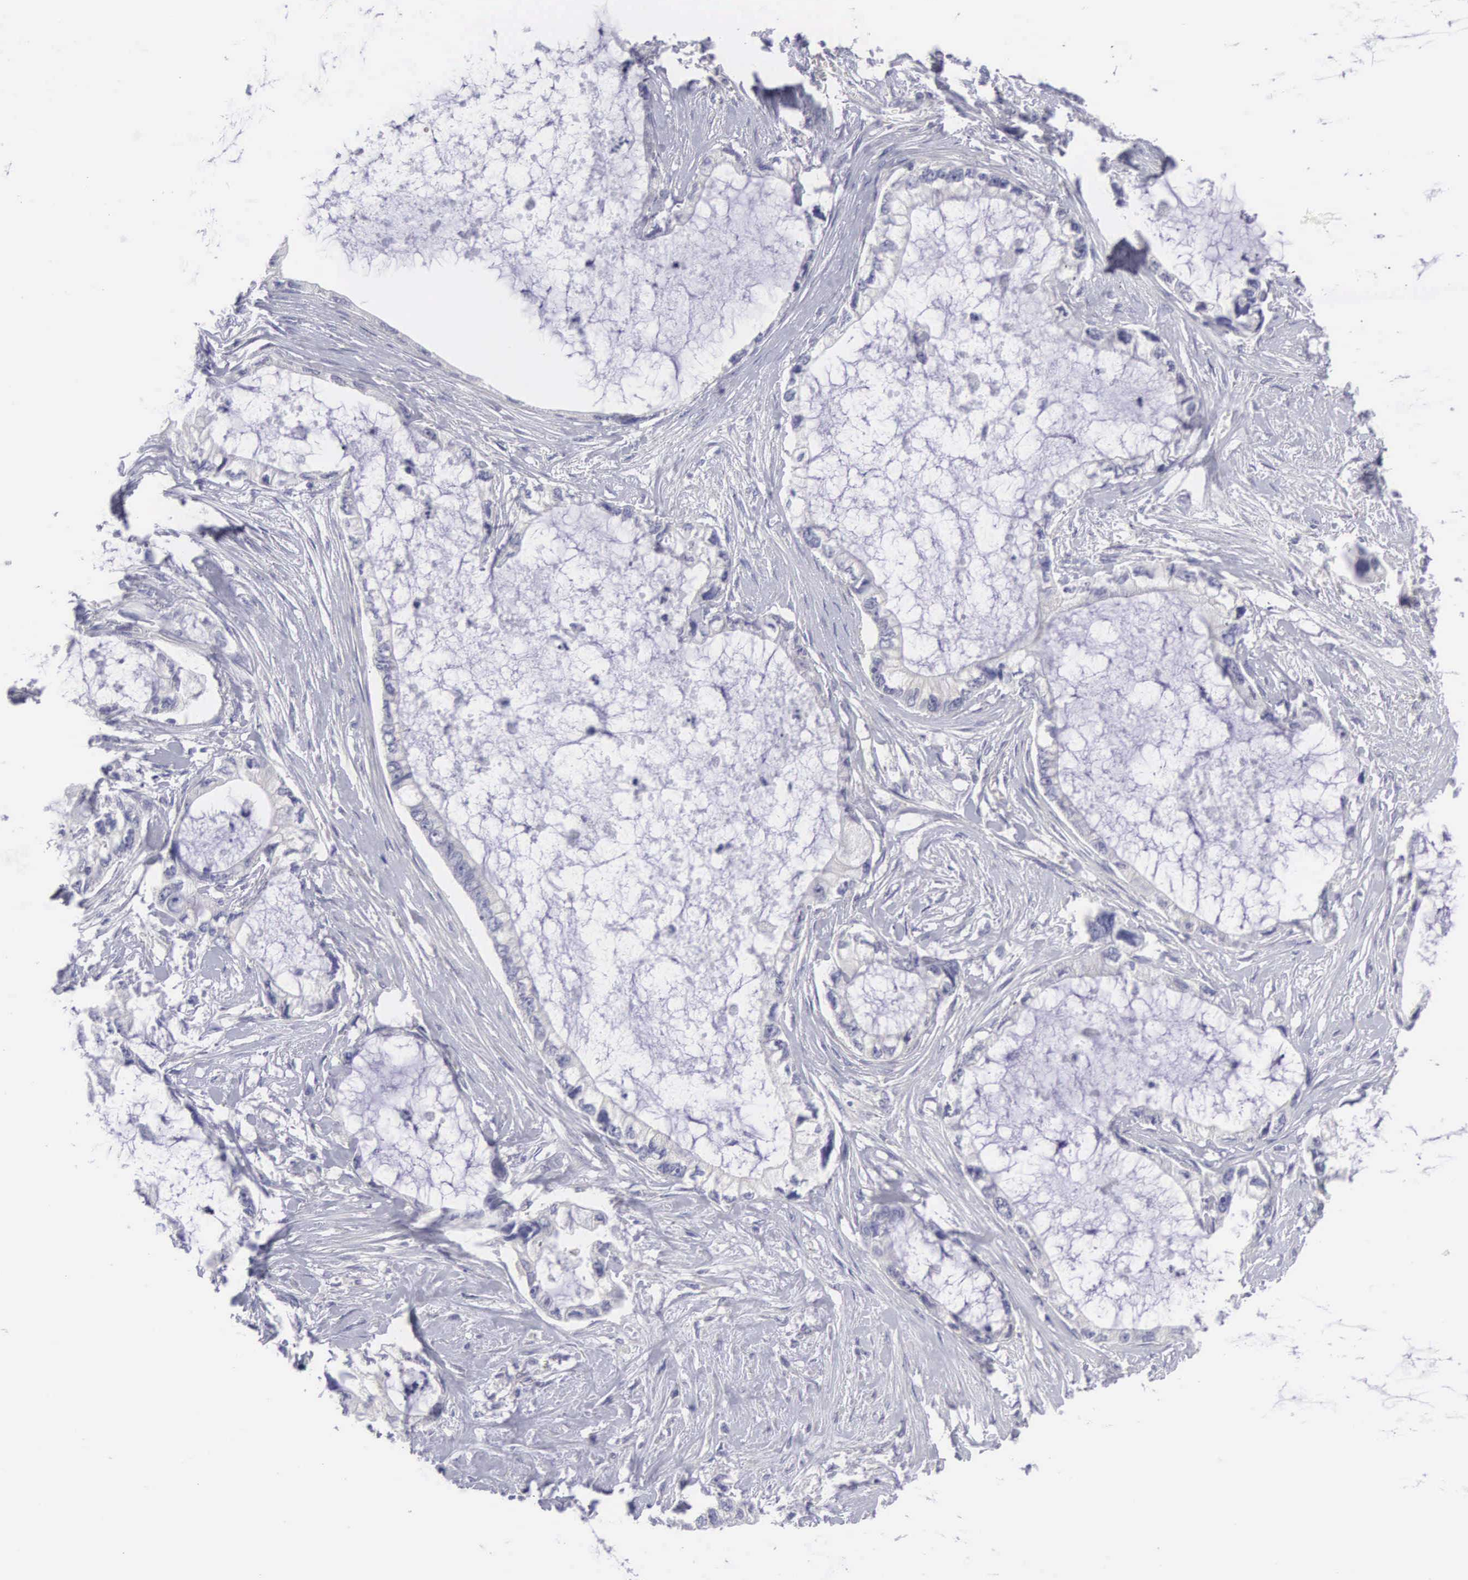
{"staining": {"intensity": "negative", "quantity": "none", "location": "none"}, "tissue": "pancreatic cancer", "cell_type": "Tumor cells", "image_type": "cancer", "snomed": [{"axis": "morphology", "description": "Adenocarcinoma, NOS"}, {"axis": "topography", "description": "Pancreas"}, {"axis": "topography", "description": "Stomach, upper"}], "caption": "The photomicrograph demonstrates no significant staining in tumor cells of pancreatic cancer.", "gene": "SLITRK4", "patient": {"sex": "male", "age": 77}}